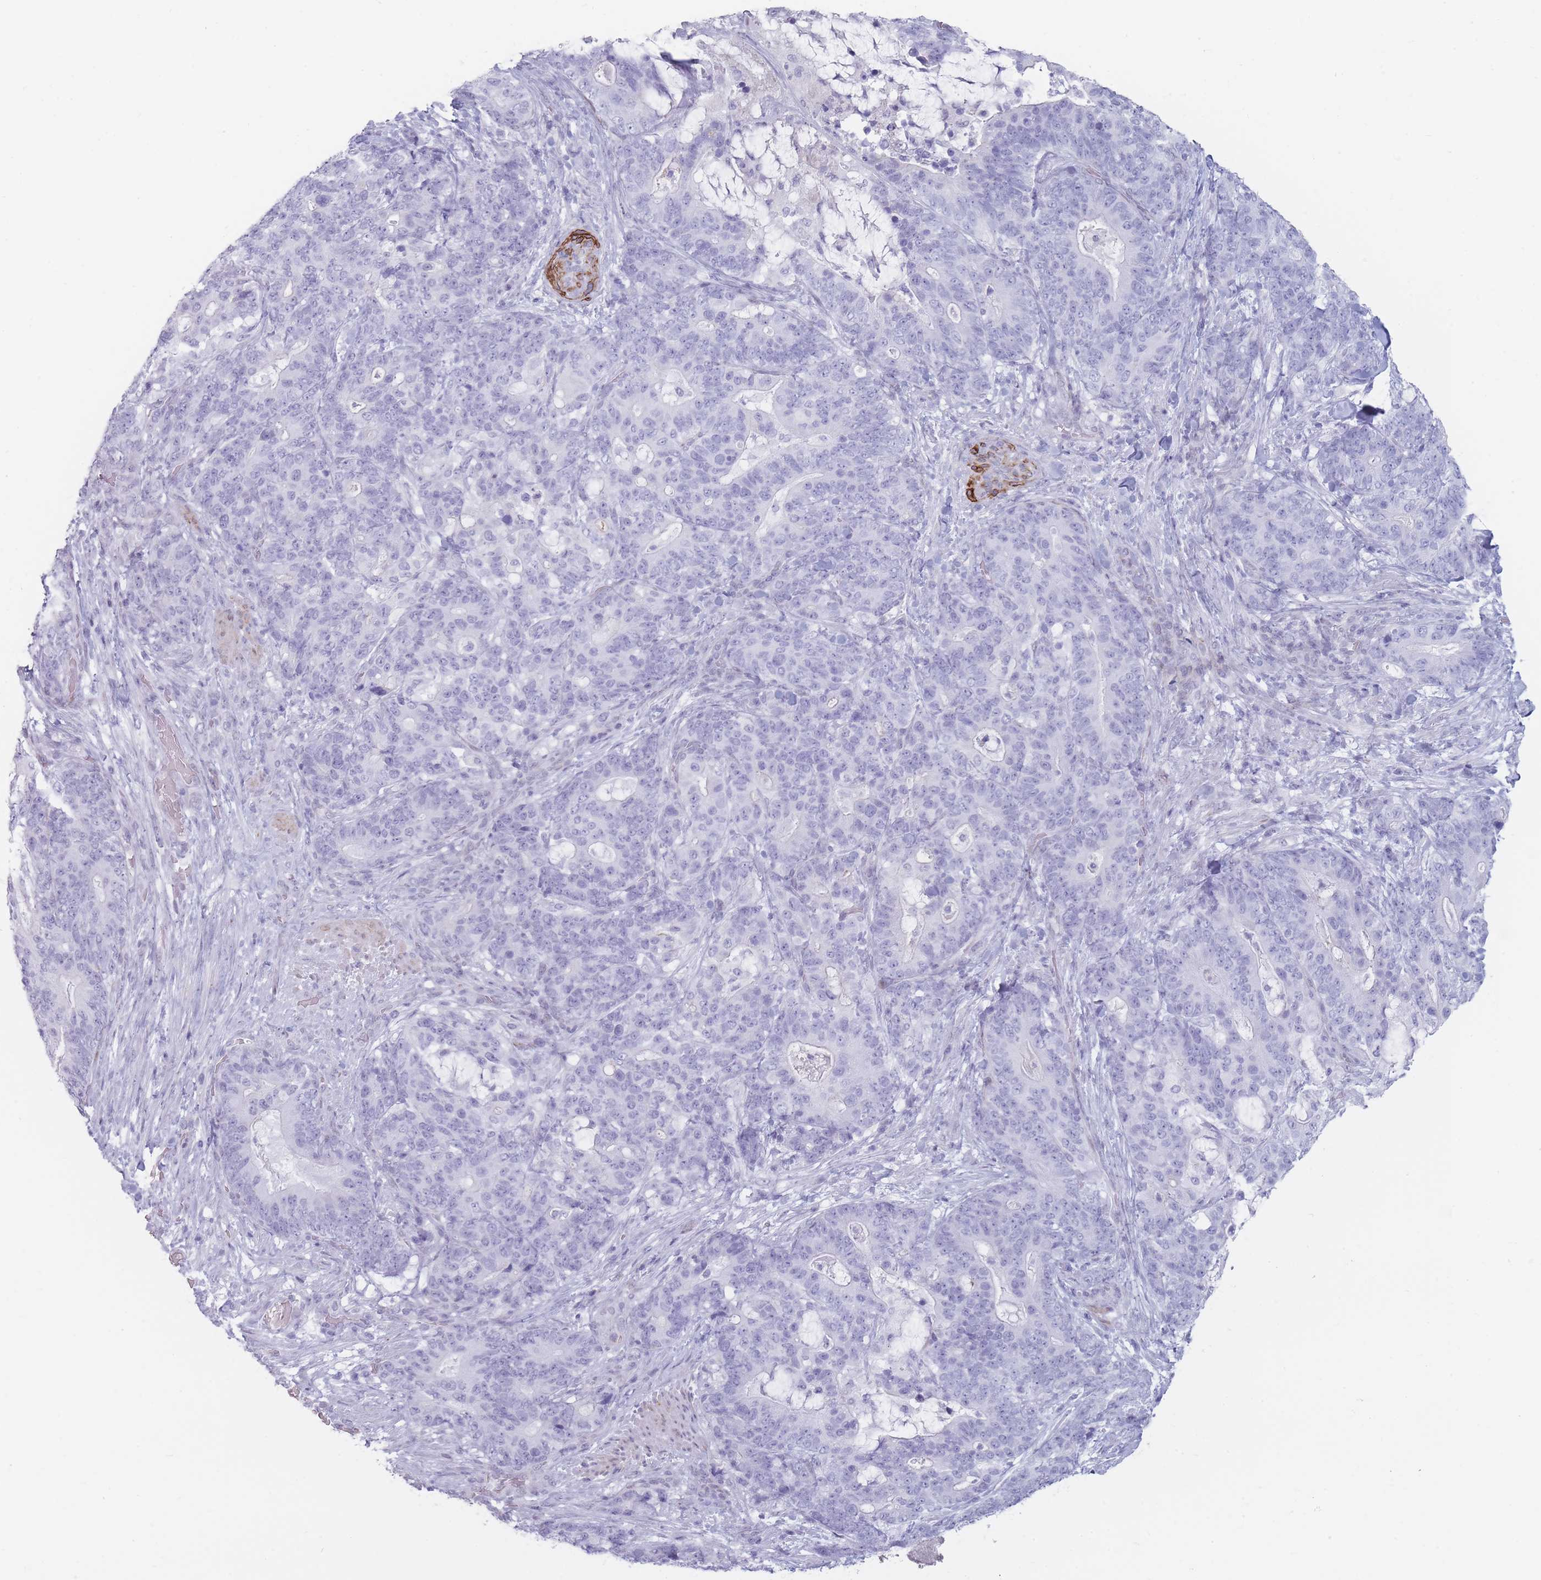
{"staining": {"intensity": "negative", "quantity": "none", "location": "none"}, "tissue": "stomach cancer", "cell_type": "Tumor cells", "image_type": "cancer", "snomed": [{"axis": "morphology", "description": "Normal tissue, NOS"}, {"axis": "morphology", "description": "Adenocarcinoma, NOS"}, {"axis": "topography", "description": "Stomach"}], "caption": "Immunohistochemistry (IHC) image of neoplastic tissue: human adenocarcinoma (stomach) stained with DAB reveals no significant protein positivity in tumor cells.", "gene": "IFNA6", "patient": {"sex": "female", "age": 64}}